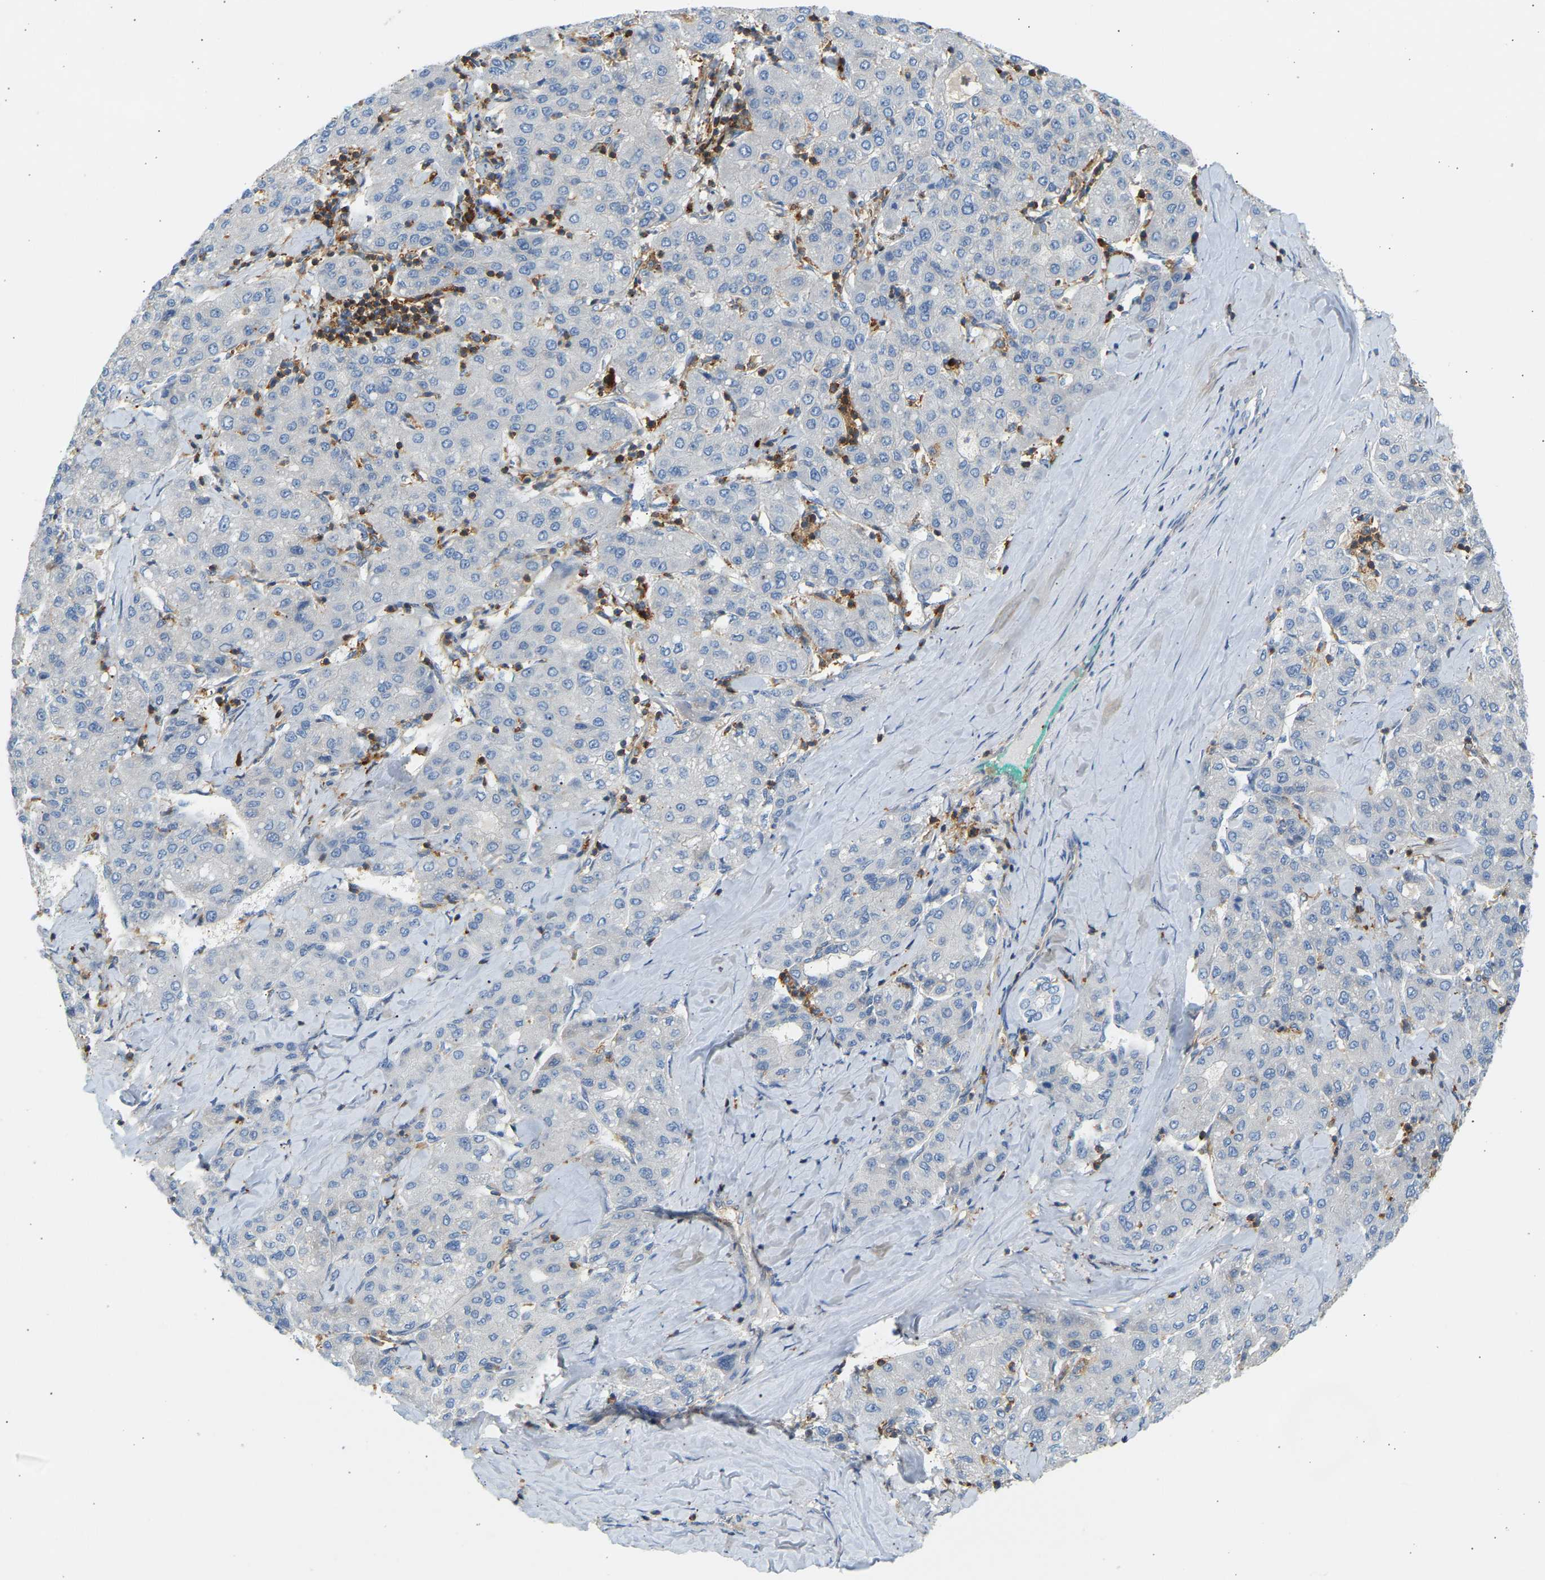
{"staining": {"intensity": "negative", "quantity": "none", "location": "none"}, "tissue": "liver cancer", "cell_type": "Tumor cells", "image_type": "cancer", "snomed": [{"axis": "morphology", "description": "Carcinoma, Hepatocellular, NOS"}, {"axis": "topography", "description": "Liver"}], "caption": "This is a histopathology image of immunohistochemistry staining of liver hepatocellular carcinoma, which shows no expression in tumor cells.", "gene": "FNBP1", "patient": {"sex": "male", "age": 65}}